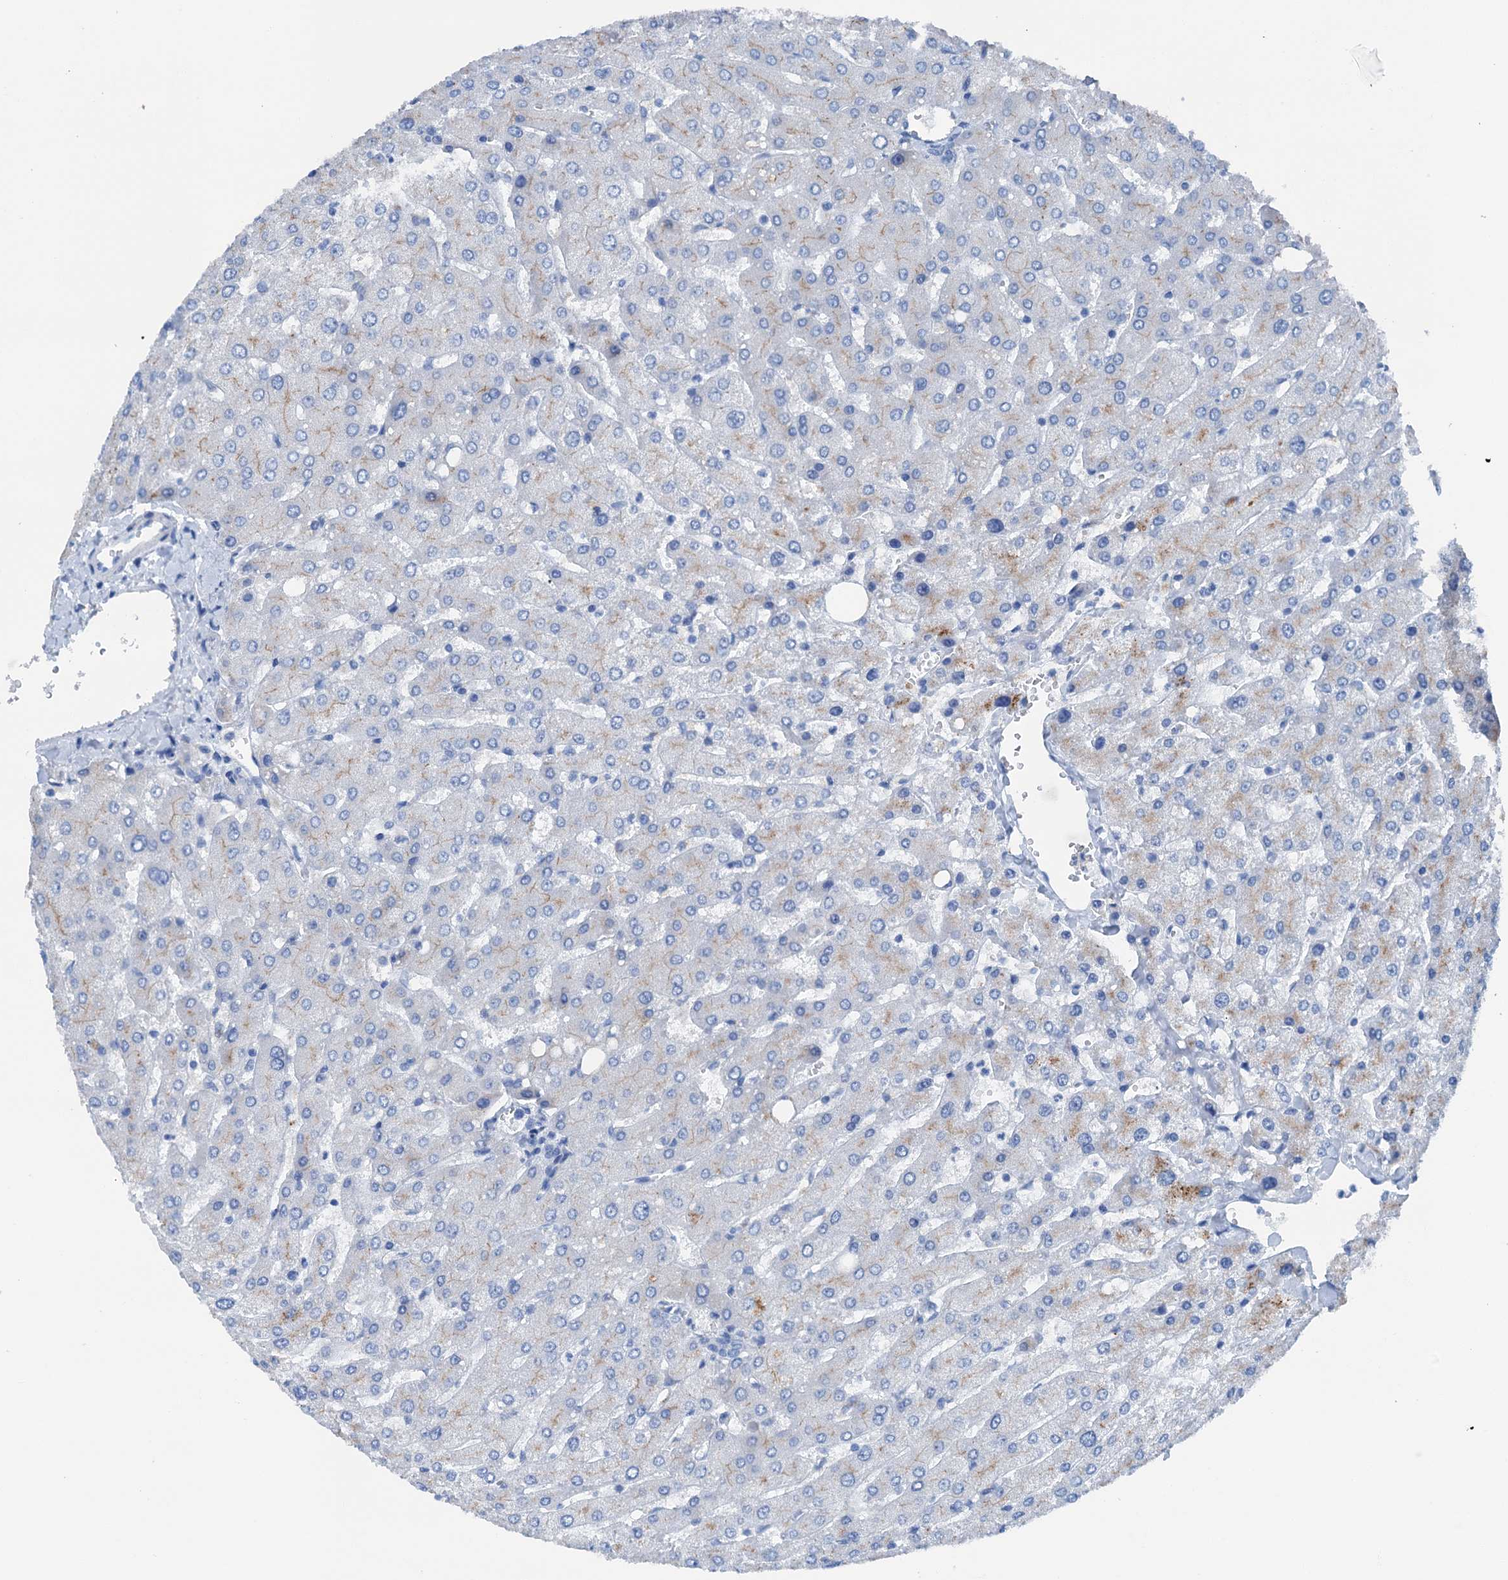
{"staining": {"intensity": "negative", "quantity": "none", "location": "none"}, "tissue": "liver", "cell_type": "Cholangiocytes", "image_type": "normal", "snomed": [{"axis": "morphology", "description": "Normal tissue, NOS"}, {"axis": "topography", "description": "Liver"}], "caption": "Immunohistochemistry photomicrograph of unremarkable human liver stained for a protein (brown), which exhibits no staining in cholangiocytes.", "gene": "C1QTNF4", "patient": {"sex": "male", "age": 55}}